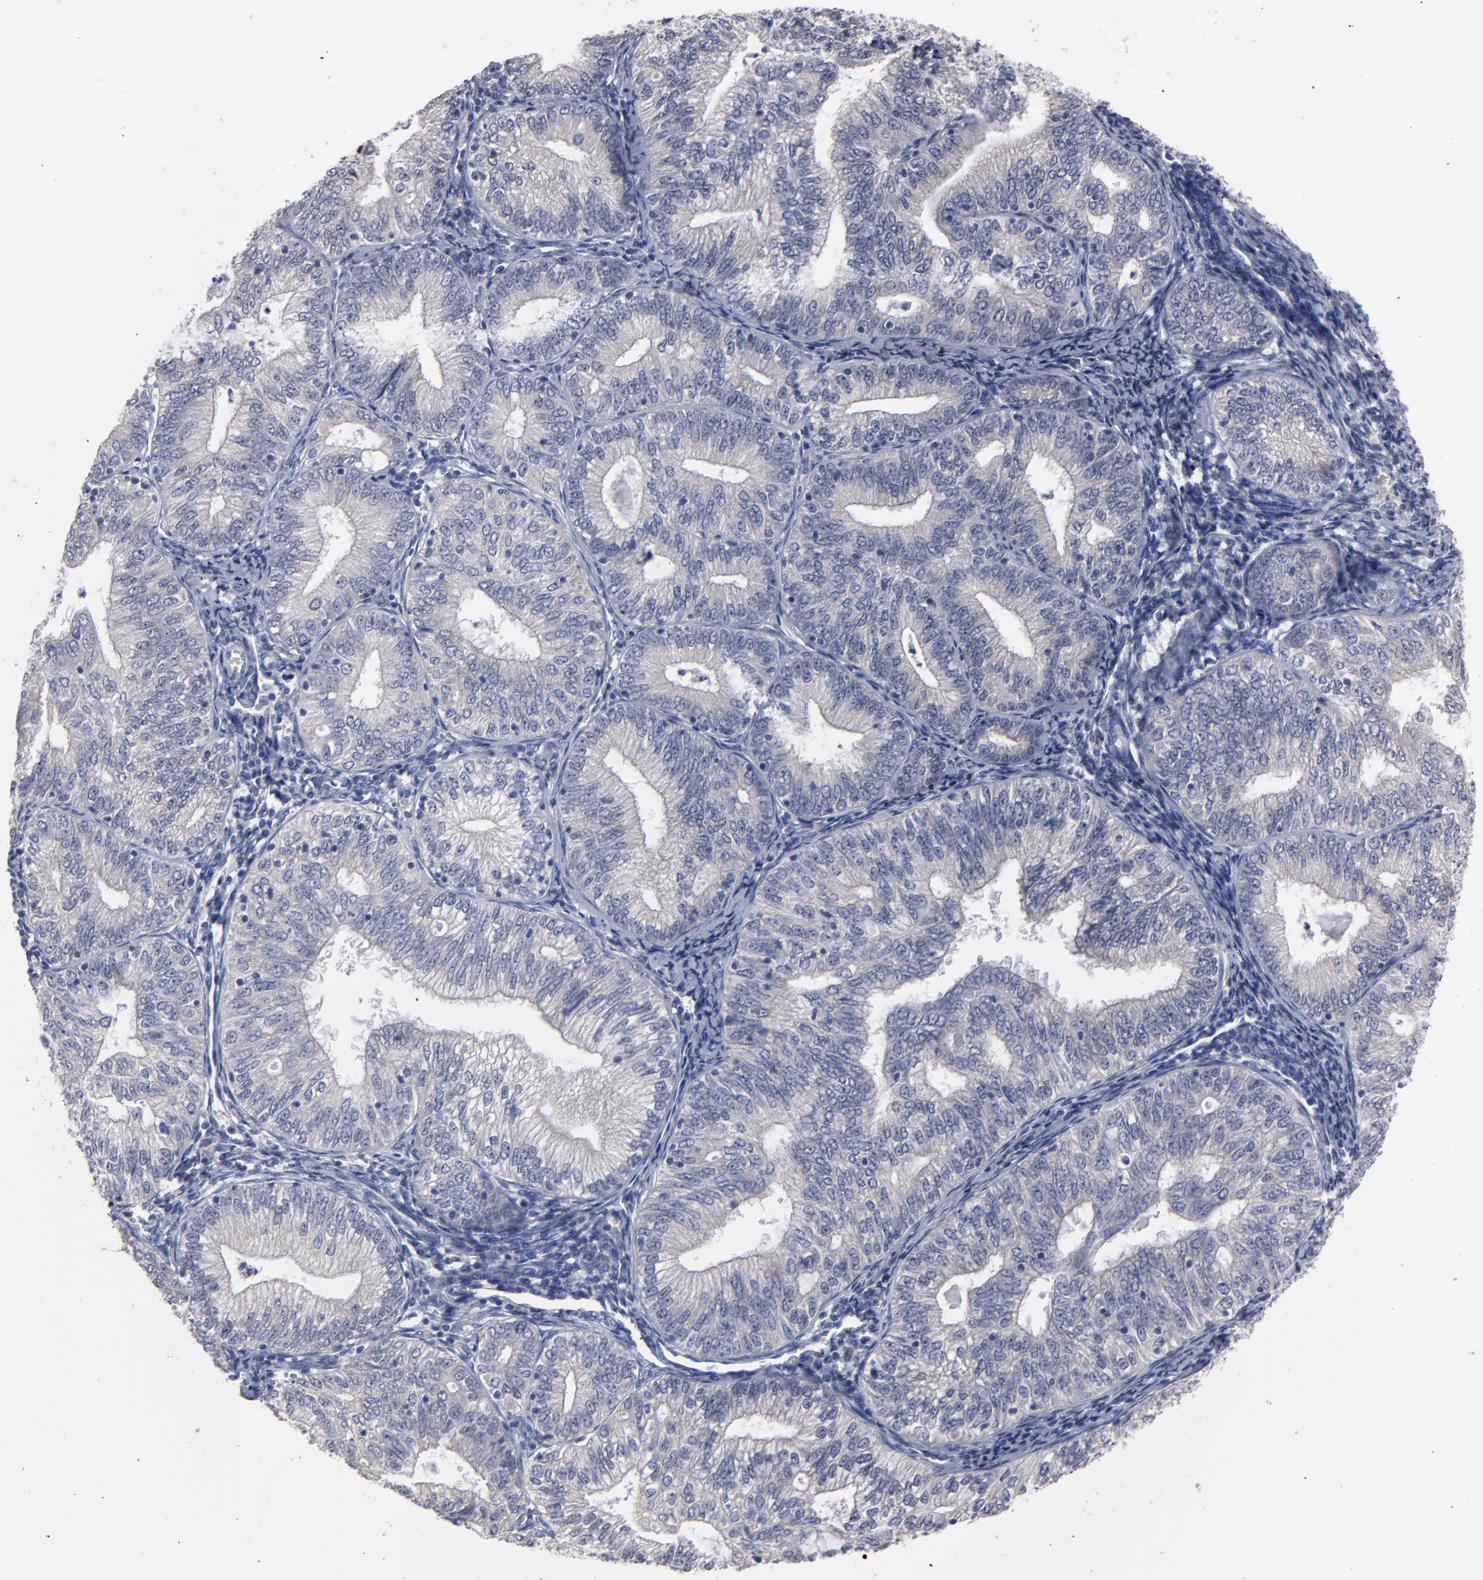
{"staining": {"intensity": "negative", "quantity": "none", "location": "none"}, "tissue": "endometrial cancer", "cell_type": "Tumor cells", "image_type": "cancer", "snomed": [{"axis": "morphology", "description": "Adenocarcinoma, NOS"}, {"axis": "topography", "description": "Endometrium"}], "caption": "DAB immunohistochemical staining of human endometrial cancer exhibits no significant staining in tumor cells. (IHC, brightfield microscopy, high magnification).", "gene": "ZNF175", "patient": {"sex": "female", "age": 69}}